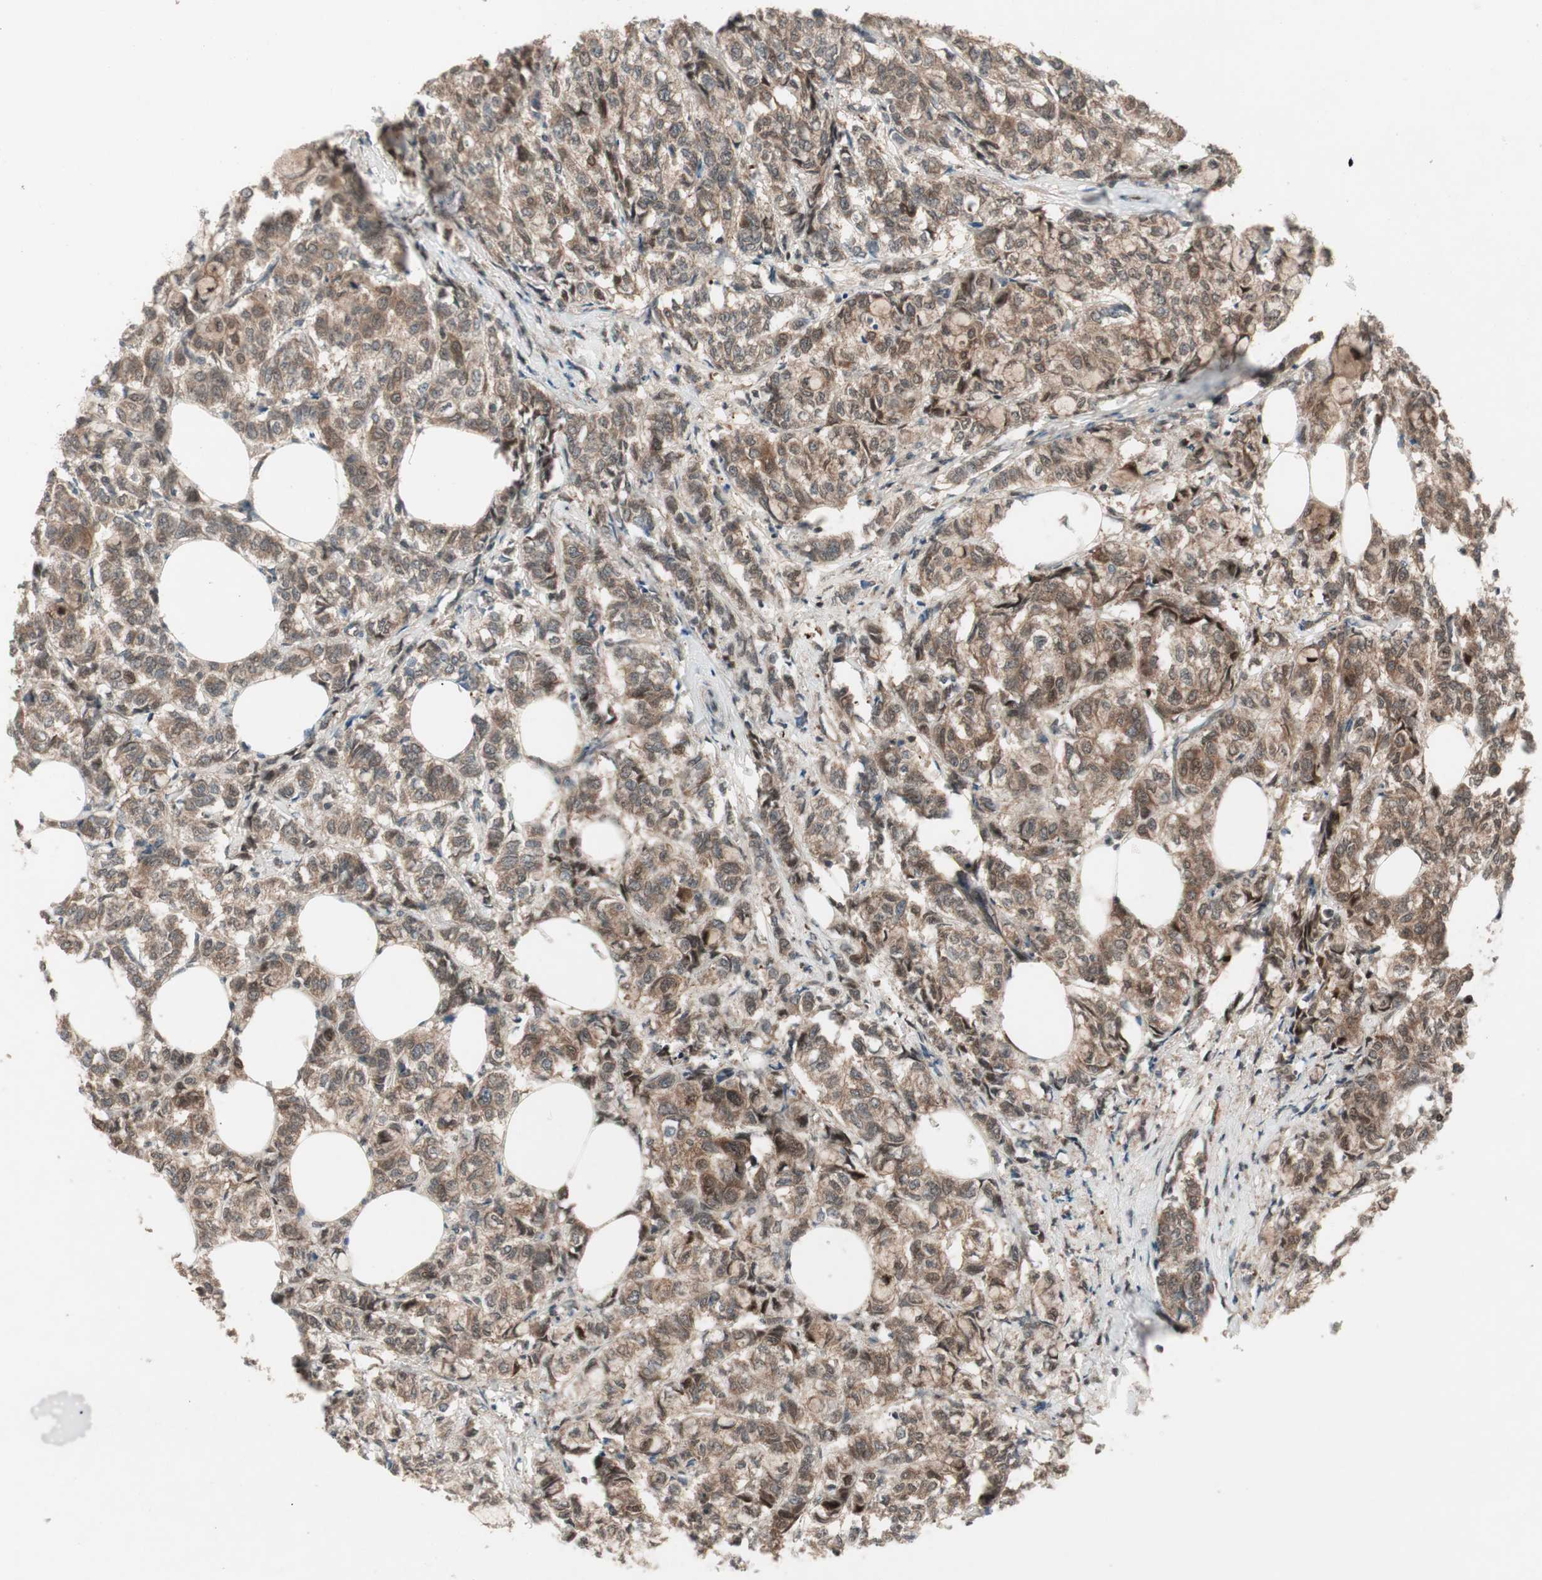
{"staining": {"intensity": "moderate", "quantity": ">75%", "location": "cytoplasmic/membranous"}, "tissue": "breast cancer", "cell_type": "Tumor cells", "image_type": "cancer", "snomed": [{"axis": "morphology", "description": "Lobular carcinoma"}, {"axis": "topography", "description": "Breast"}], "caption": "Protein analysis of breast cancer (lobular carcinoma) tissue displays moderate cytoplasmic/membranous expression in about >75% of tumor cells.", "gene": "PRKG2", "patient": {"sex": "female", "age": 60}}